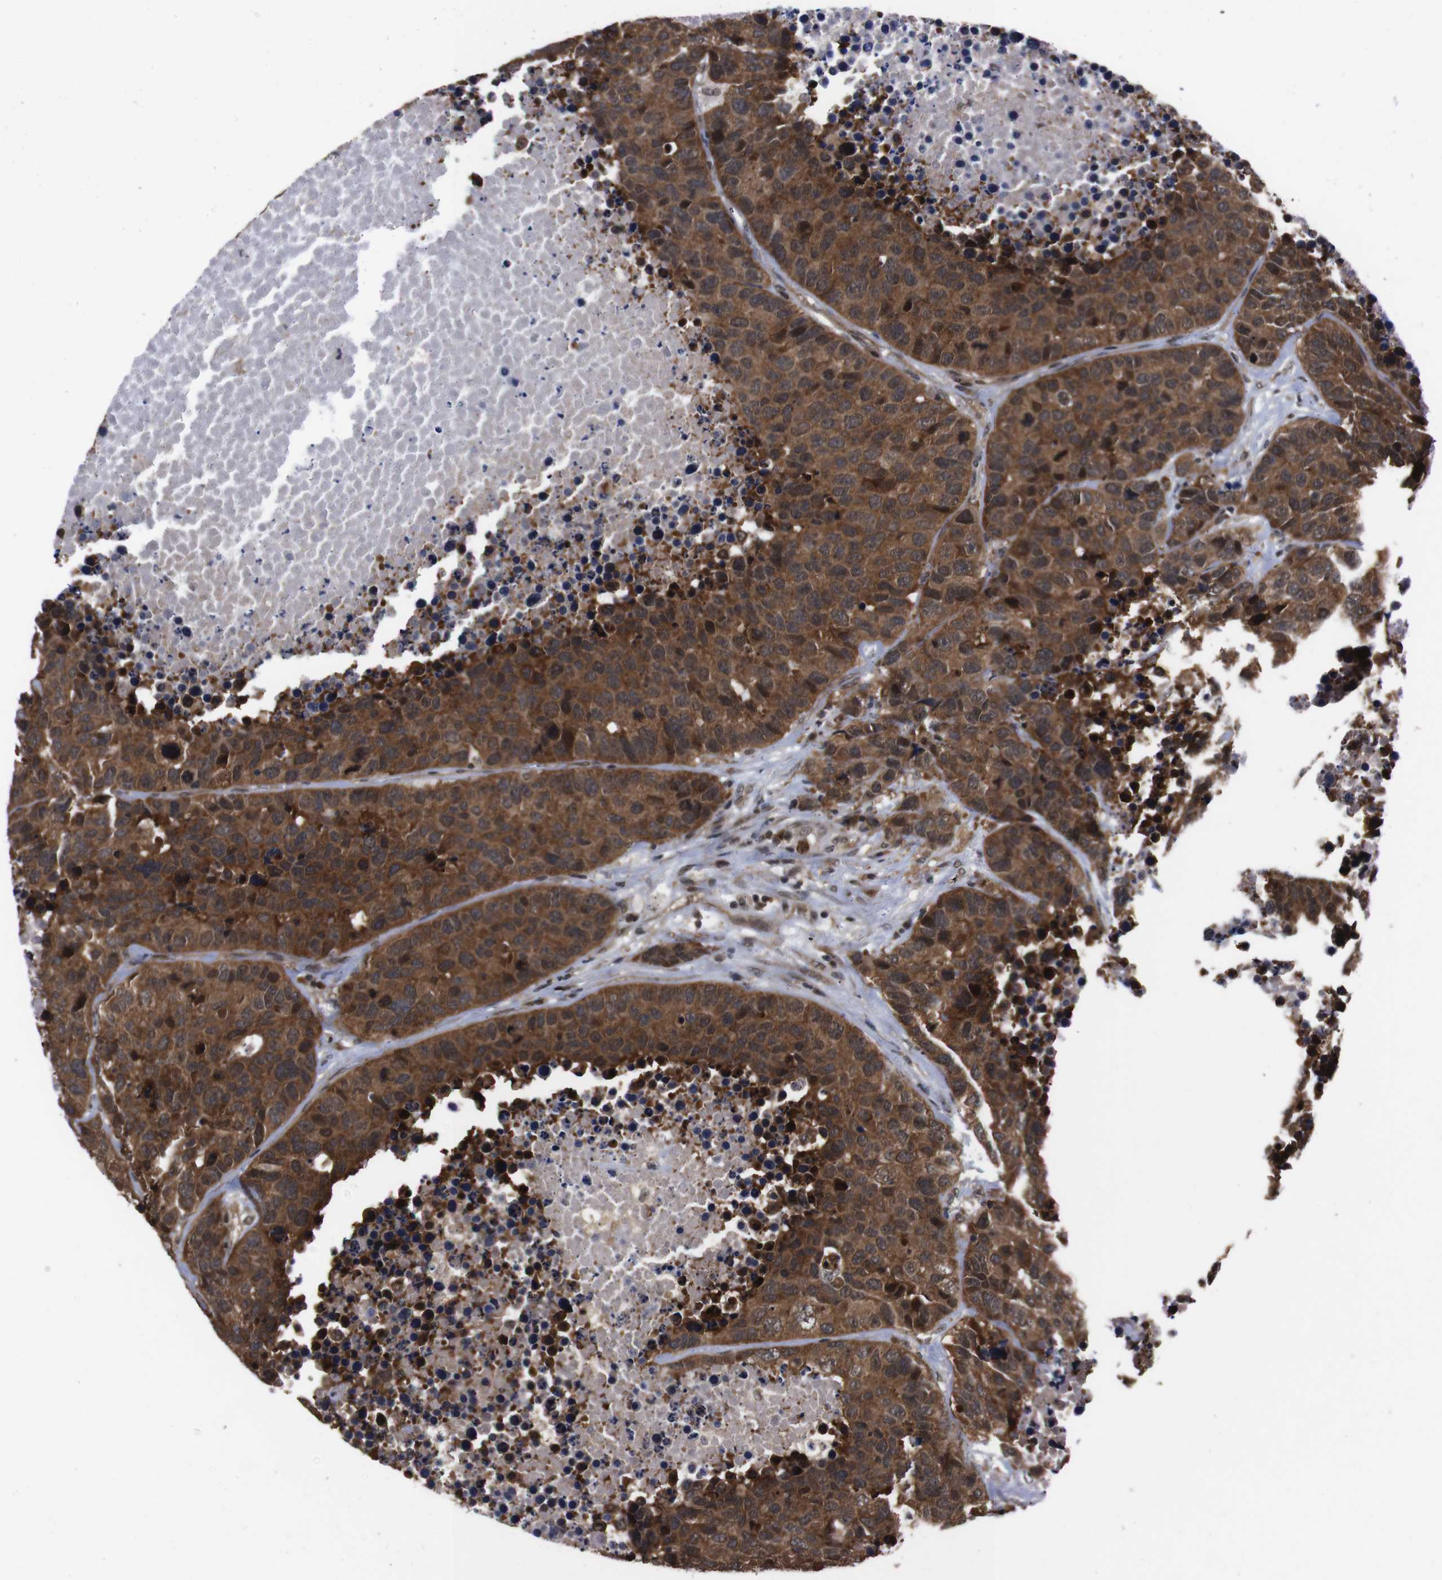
{"staining": {"intensity": "strong", "quantity": ">75%", "location": "cytoplasmic/membranous"}, "tissue": "carcinoid", "cell_type": "Tumor cells", "image_type": "cancer", "snomed": [{"axis": "morphology", "description": "Carcinoid, malignant, NOS"}, {"axis": "topography", "description": "Lung"}], "caption": "The image reveals immunohistochemical staining of carcinoid. There is strong cytoplasmic/membranous staining is identified in approximately >75% of tumor cells.", "gene": "UBQLN2", "patient": {"sex": "male", "age": 60}}